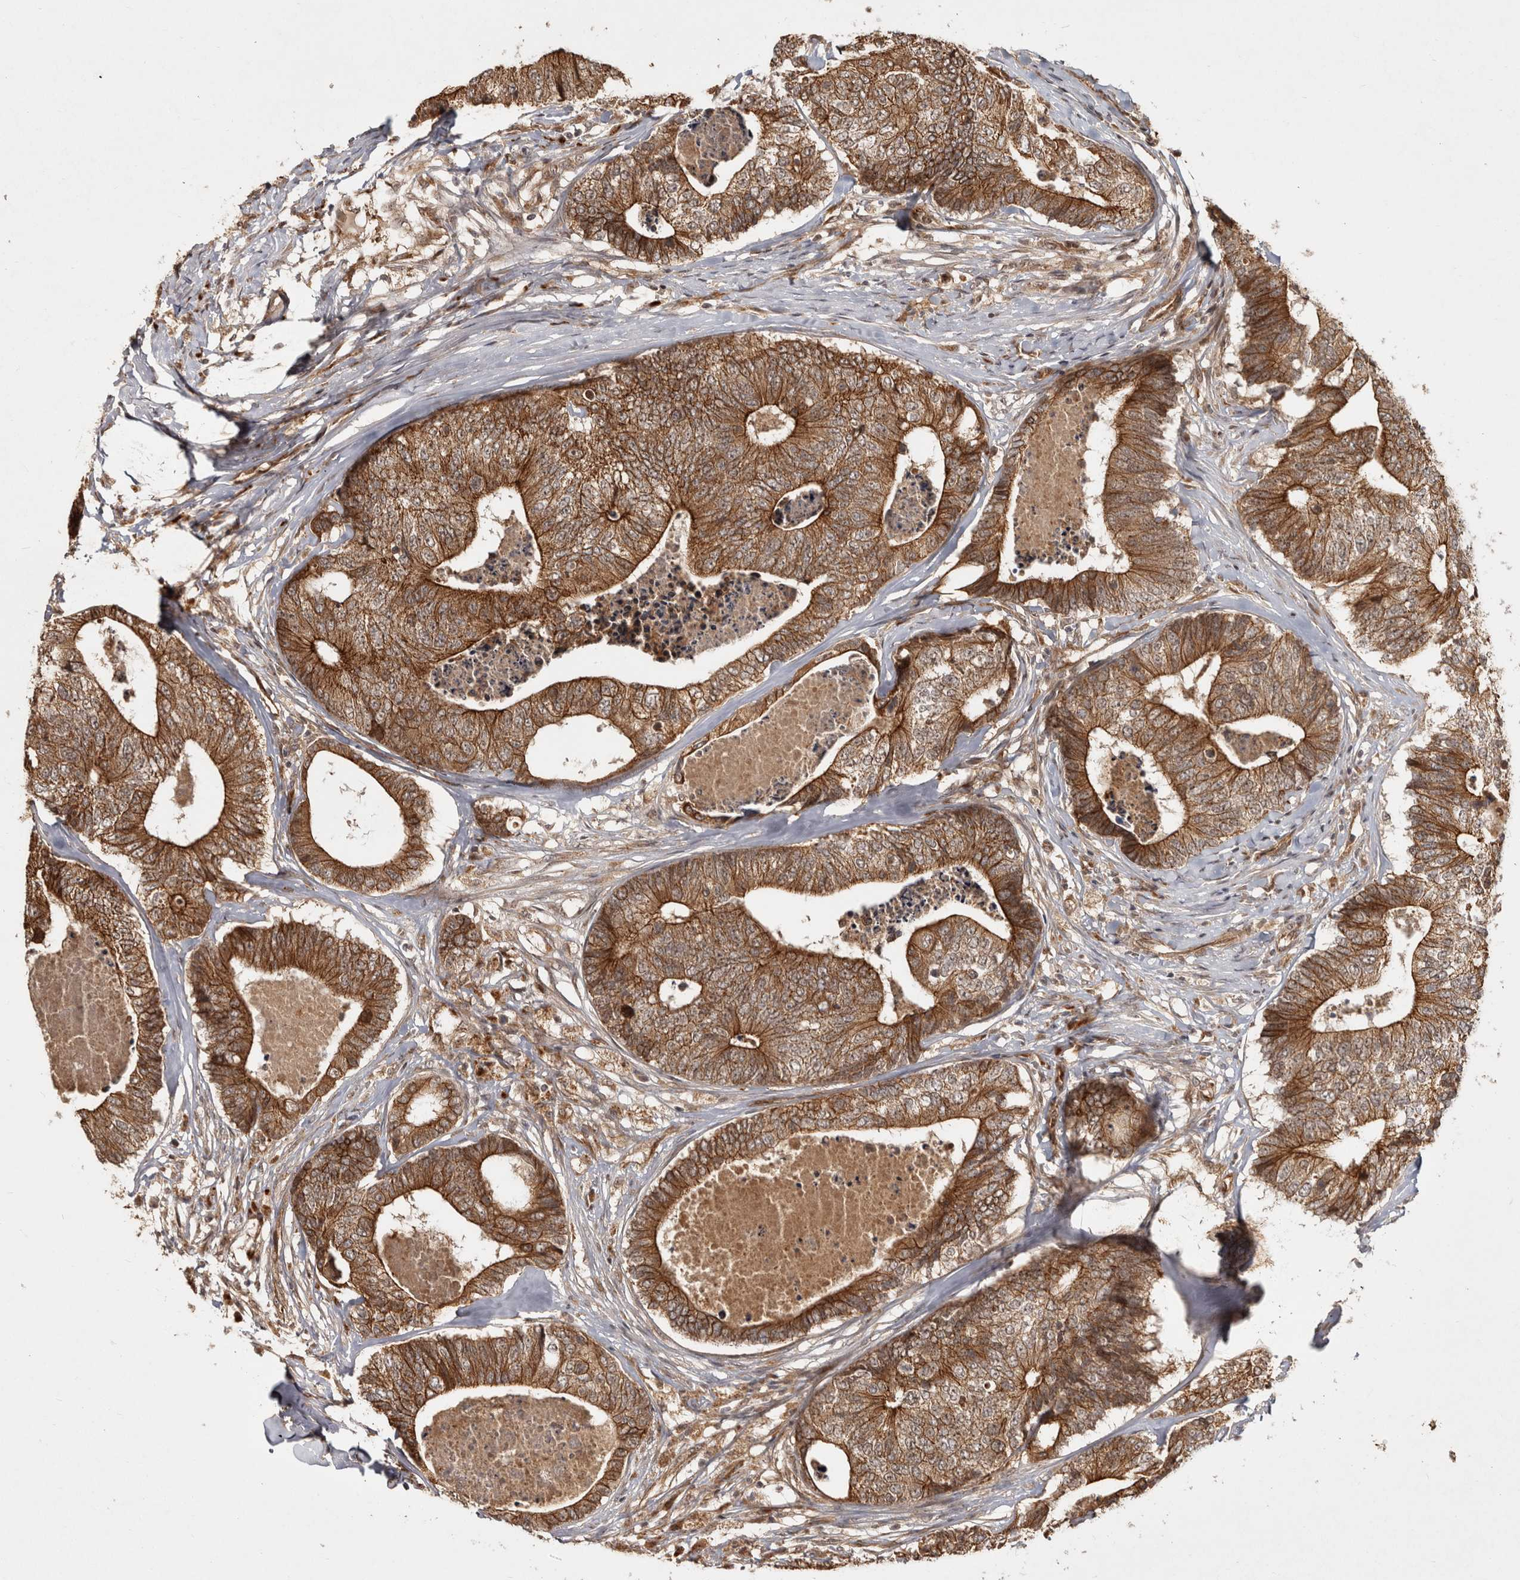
{"staining": {"intensity": "moderate", "quantity": ">75%", "location": "cytoplasmic/membranous"}, "tissue": "colorectal cancer", "cell_type": "Tumor cells", "image_type": "cancer", "snomed": [{"axis": "morphology", "description": "Adenocarcinoma, NOS"}, {"axis": "topography", "description": "Colon"}], "caption": "Immunohistochemistry (IHC) micrograph of adenocarcinoma (colorectal) stained for a protein (brown), which exhibits medium levels of moderate cytoplasmic/membranous expression in approximately >75% of tumor cells.", "gene": "CAMSAP2", "patient": {"sex": "female", "age": 67}}